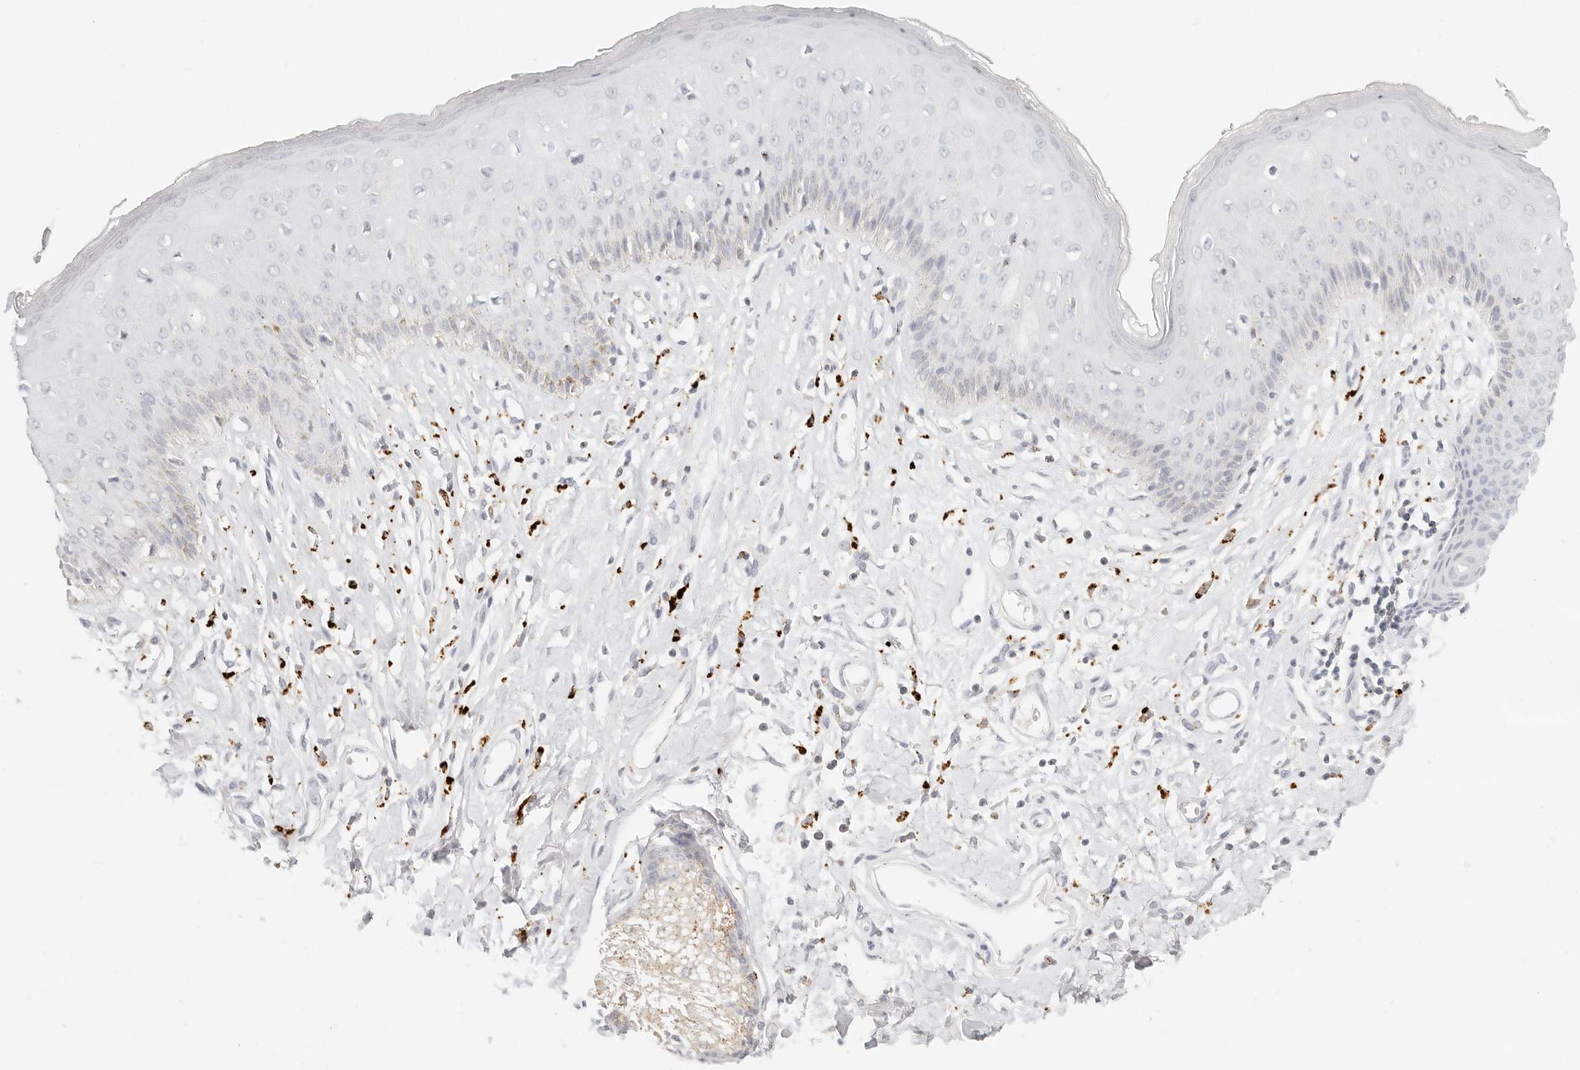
{"staining": {"intensity": "moderate", "quantity": "<25%", "location": "cytoplasmic/membranous"}, "tissue": "skin", "cell_type": "Epidermal cells", "image_type": "normal", "snomed": [{"axis": "morphology", "description": "Normal tissue, NOS"}, {"axis": "morphology", "description": "Squamous cell carcinoma, NOS"}, {"axis": "topography", "description": "Vulva"}], "caption": "Immunohistochemical staining of benign skin exhibits low levels of moderate cytoplasmic/membranous expression in about <25% of epidermal cells.", "gene": "RNASET2", "patient": {"sex": "female", "age": 85}}